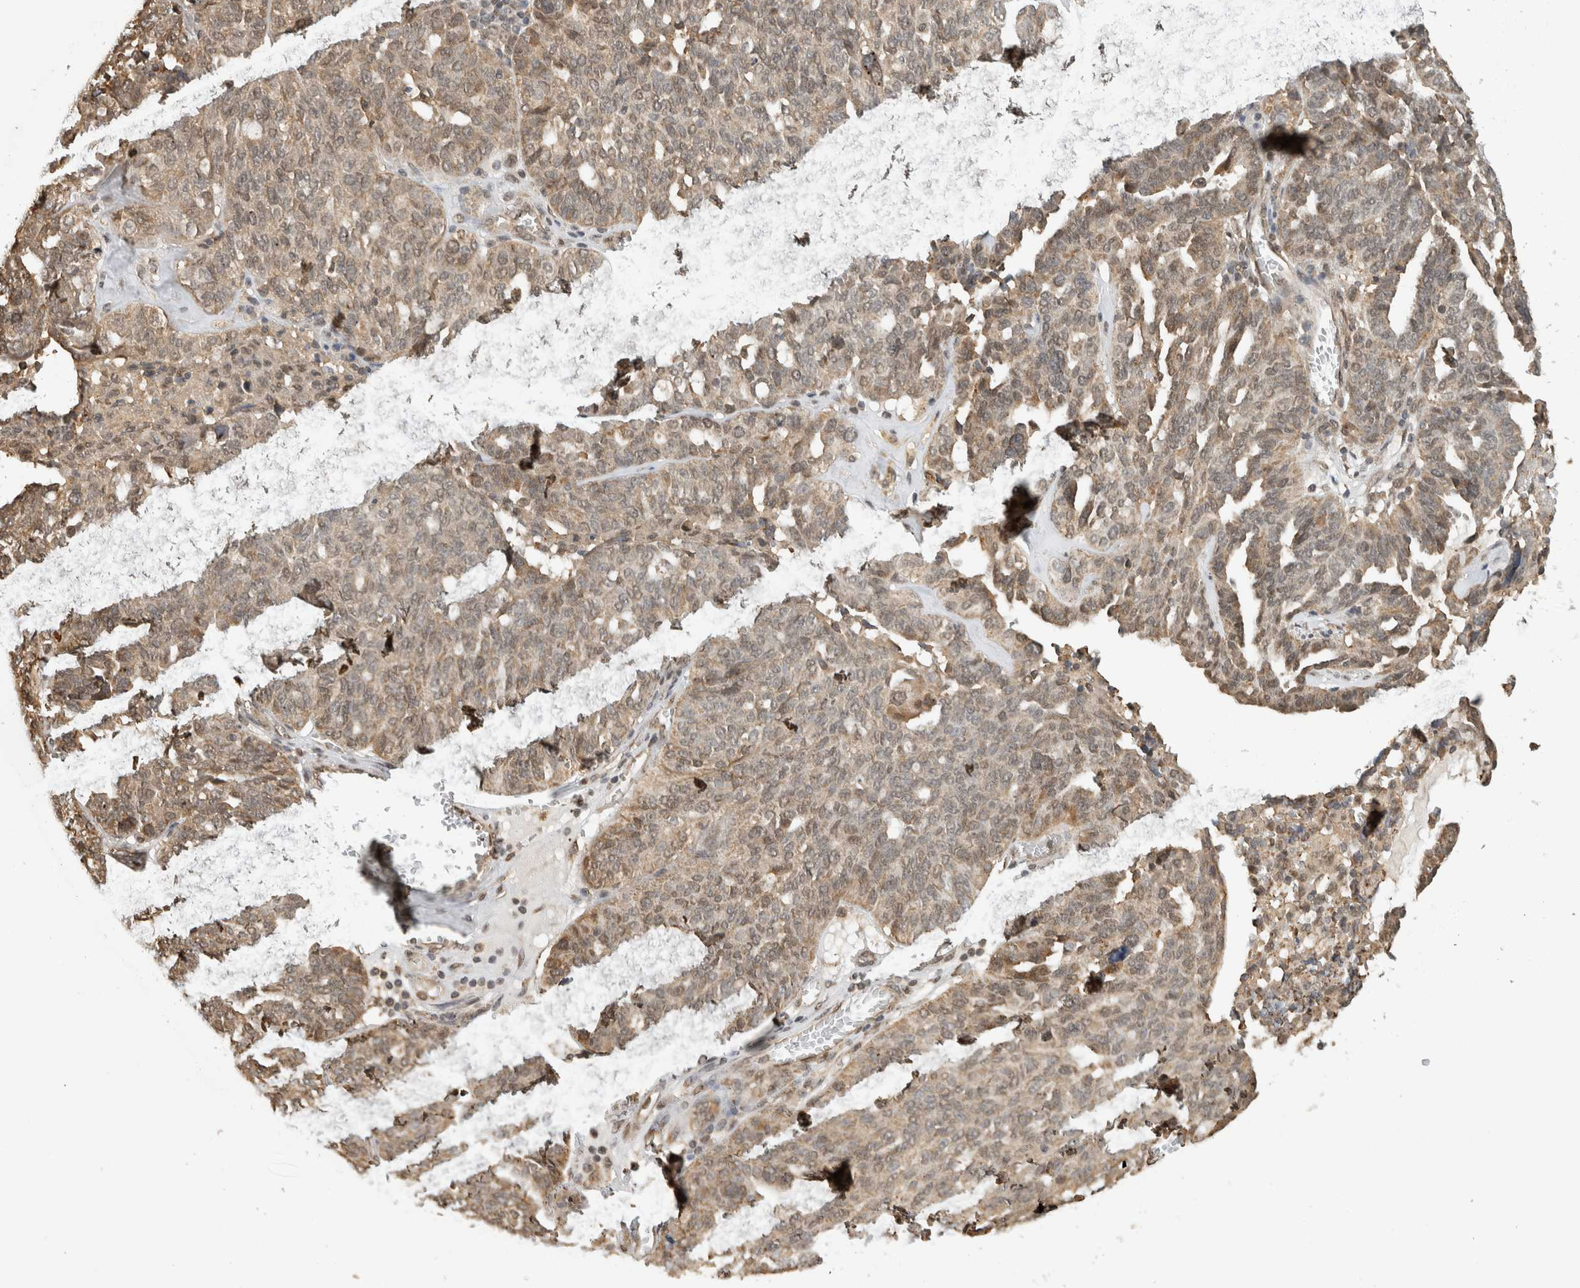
{"staining": {"intensity": "moderate", "quantity": "25%-75%", "location": "cytoplasmic/membranous,nuclear"}, "tissue": "ovarian cancer", "cell_type": "Tumor cells", "image_type": "cancer", "snomed": [{"axis": "morphology", "description": "Cystadenocarcinoma, serous, NOS"}, {"axis": "topography", "description": "Ovary"}], "caption": "There is medium levels of moderate cytoplasmic/membranous and nuclear expression in tumor cells of ovarian cancer, as demonstrated by immunohistochemical staining (brown color).", "gene": "C1orf21", "patient": {"sex": "female", "age": 59}}